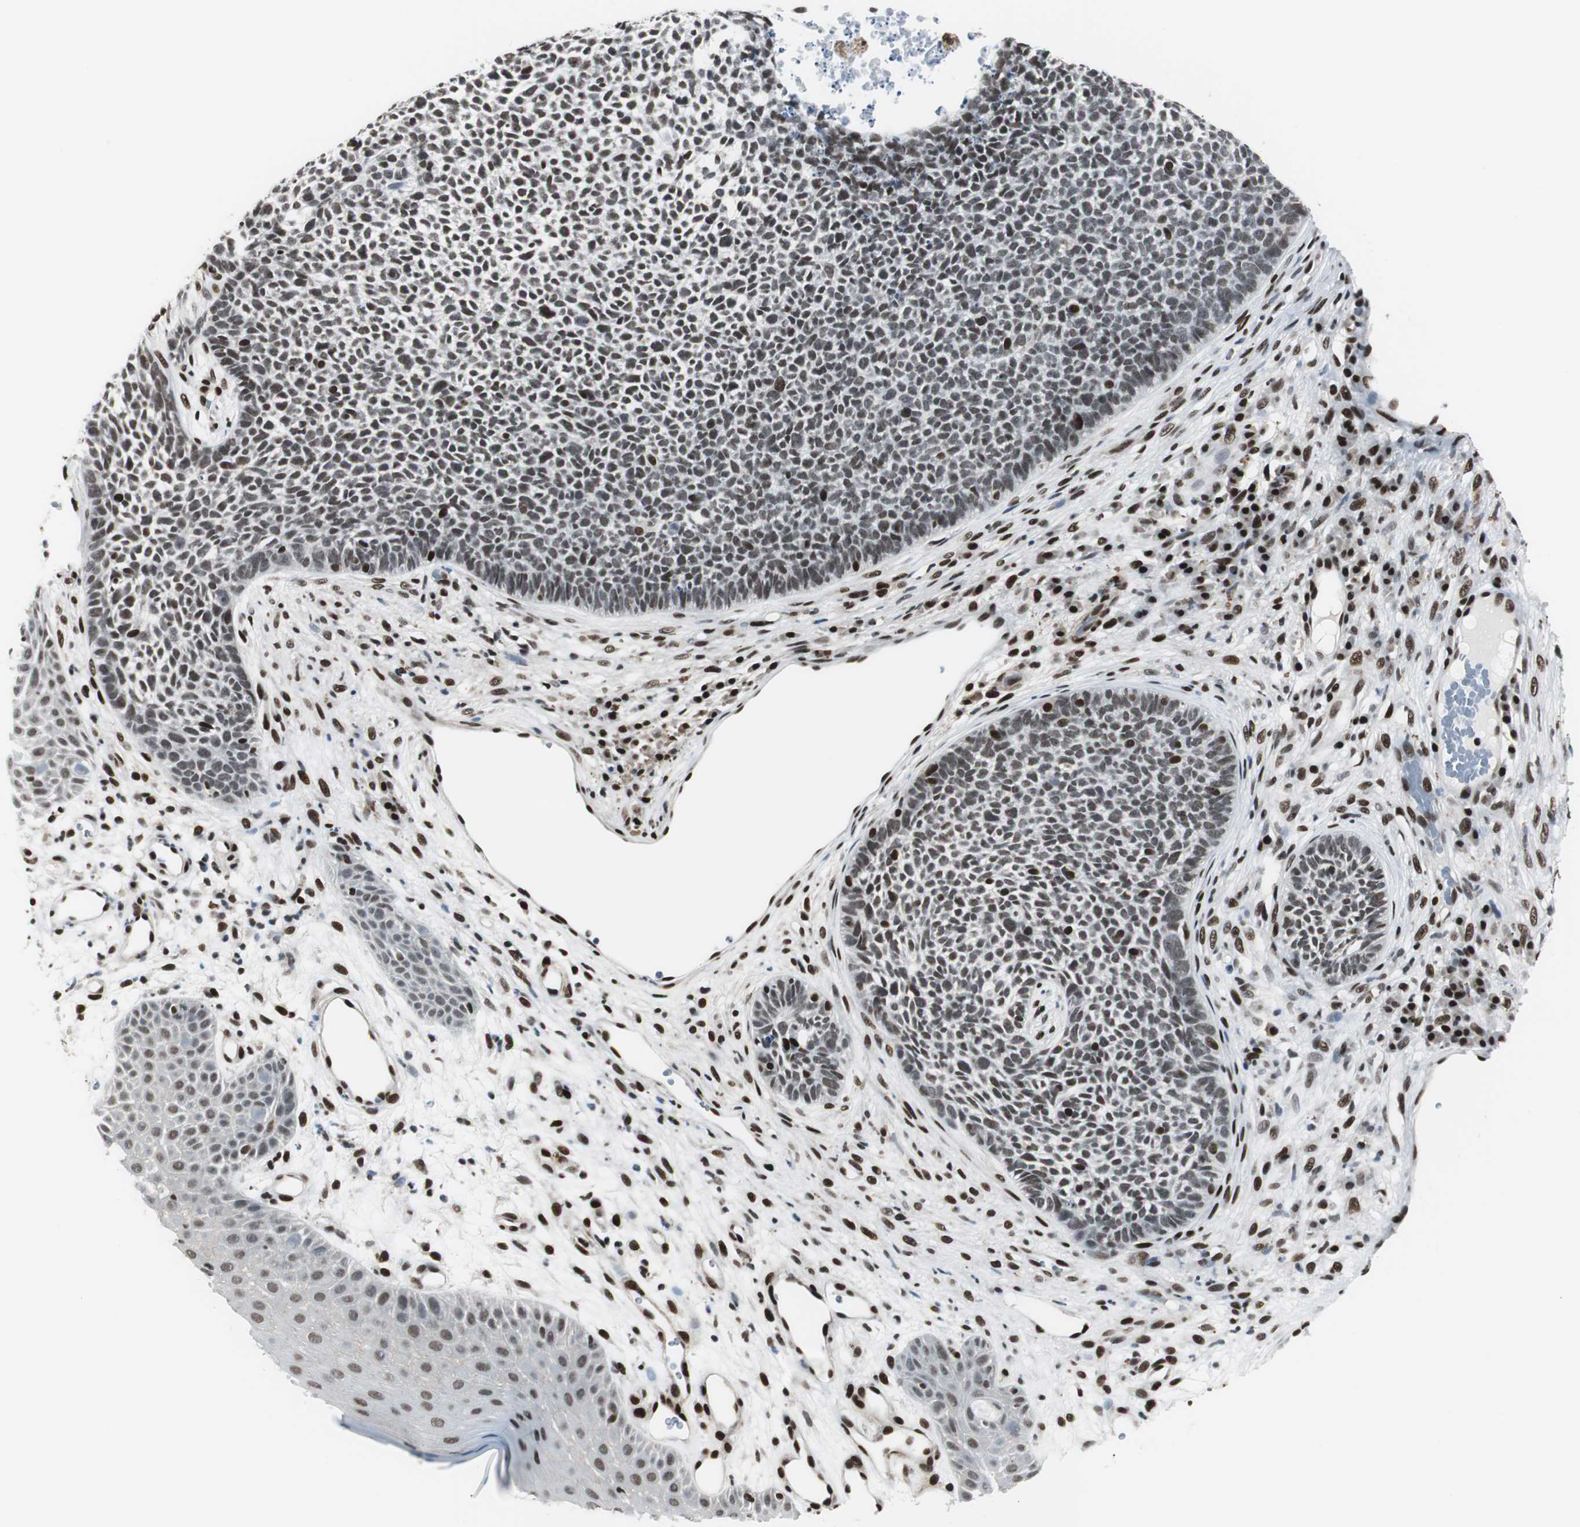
{"staining": {"intensity": "moderate", "quantity": ">75%", "location": "nuclear"}, "tissue": "skin cancer", "cell_type": "Tumor cells", "image_type": "cancer", "snomed": [{"axis": "morphology", "description": "Basal cell carcinoma"}, {"axis": "topography", "description": "Skin"}], "caption": "This image demonstrates basal cell carcinoma (skin) stained with IHC to label a protein in brown. The nuclear of tumor cells show moderate positivity for the protein. Nuclei are counter-stained blue.", "gene": "MEF2D", "patient": {"sex": "female", "age": 84}}